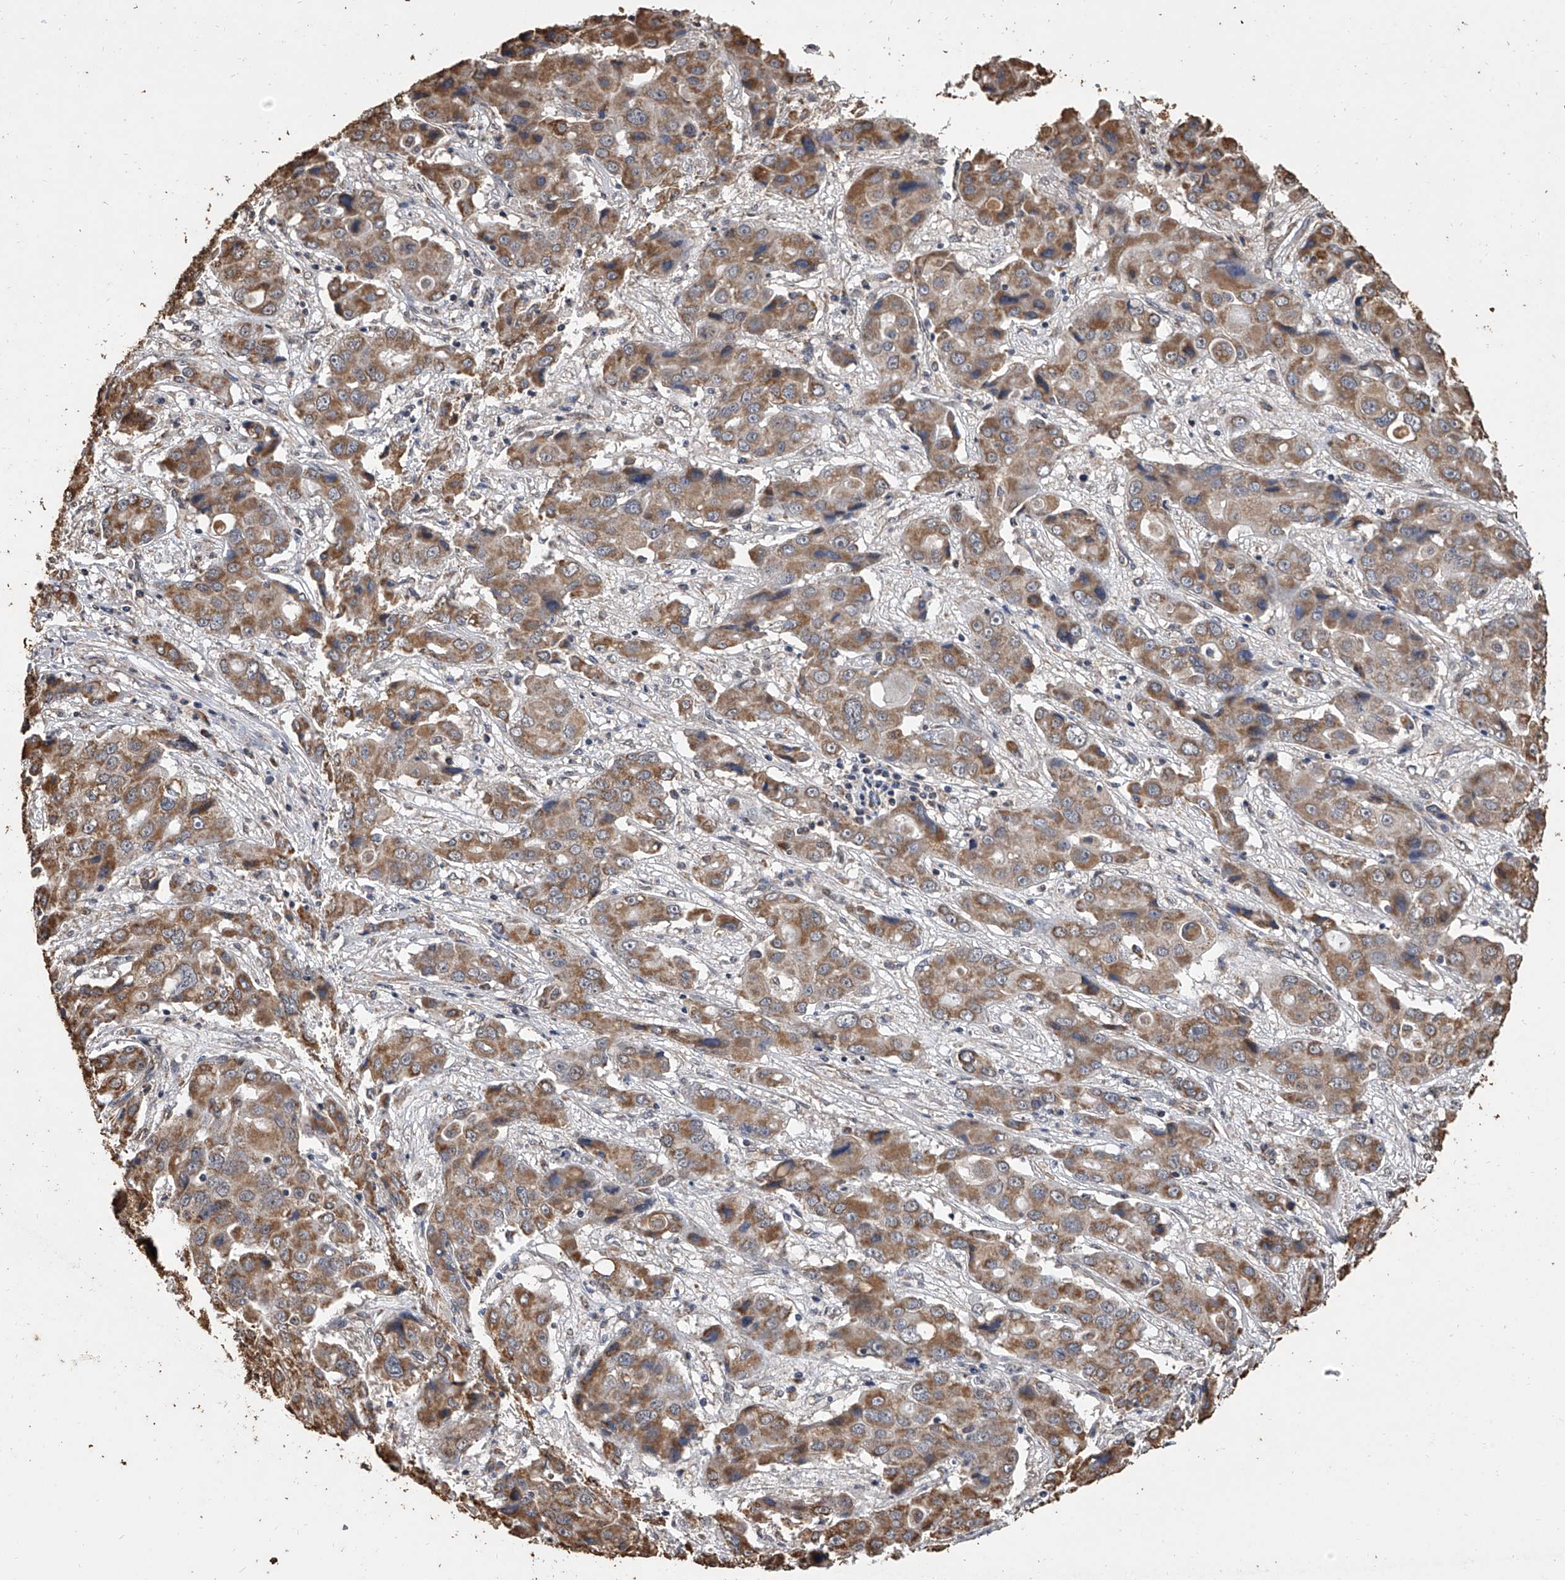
{"staining": {"intensity": "moderate", "quantity": ">75%", "location": "cytoplasmic/membranous"}, "tissue": "liver cancer", "cell_type": "Tumor cells", "image_type": "cancer", "snomed": [{"axis": "morphology", "description": "Cholangiocarcinoma"}, {"axis": "topography", "description": "Liver"}], "caption": "The immunohistochemical stain highlights moderate cytoplasmic/membranous expression in tumor cells of liver cholangiocarcinoma tissue. The staining was performed using DAB (3,3'-diaminobenzidine), with brown indicating positive protein expression. Nuclei are stained blue with hematoxylin.", "gene": "MRPL28", "patient": {"sex": "male", "age": 67}}